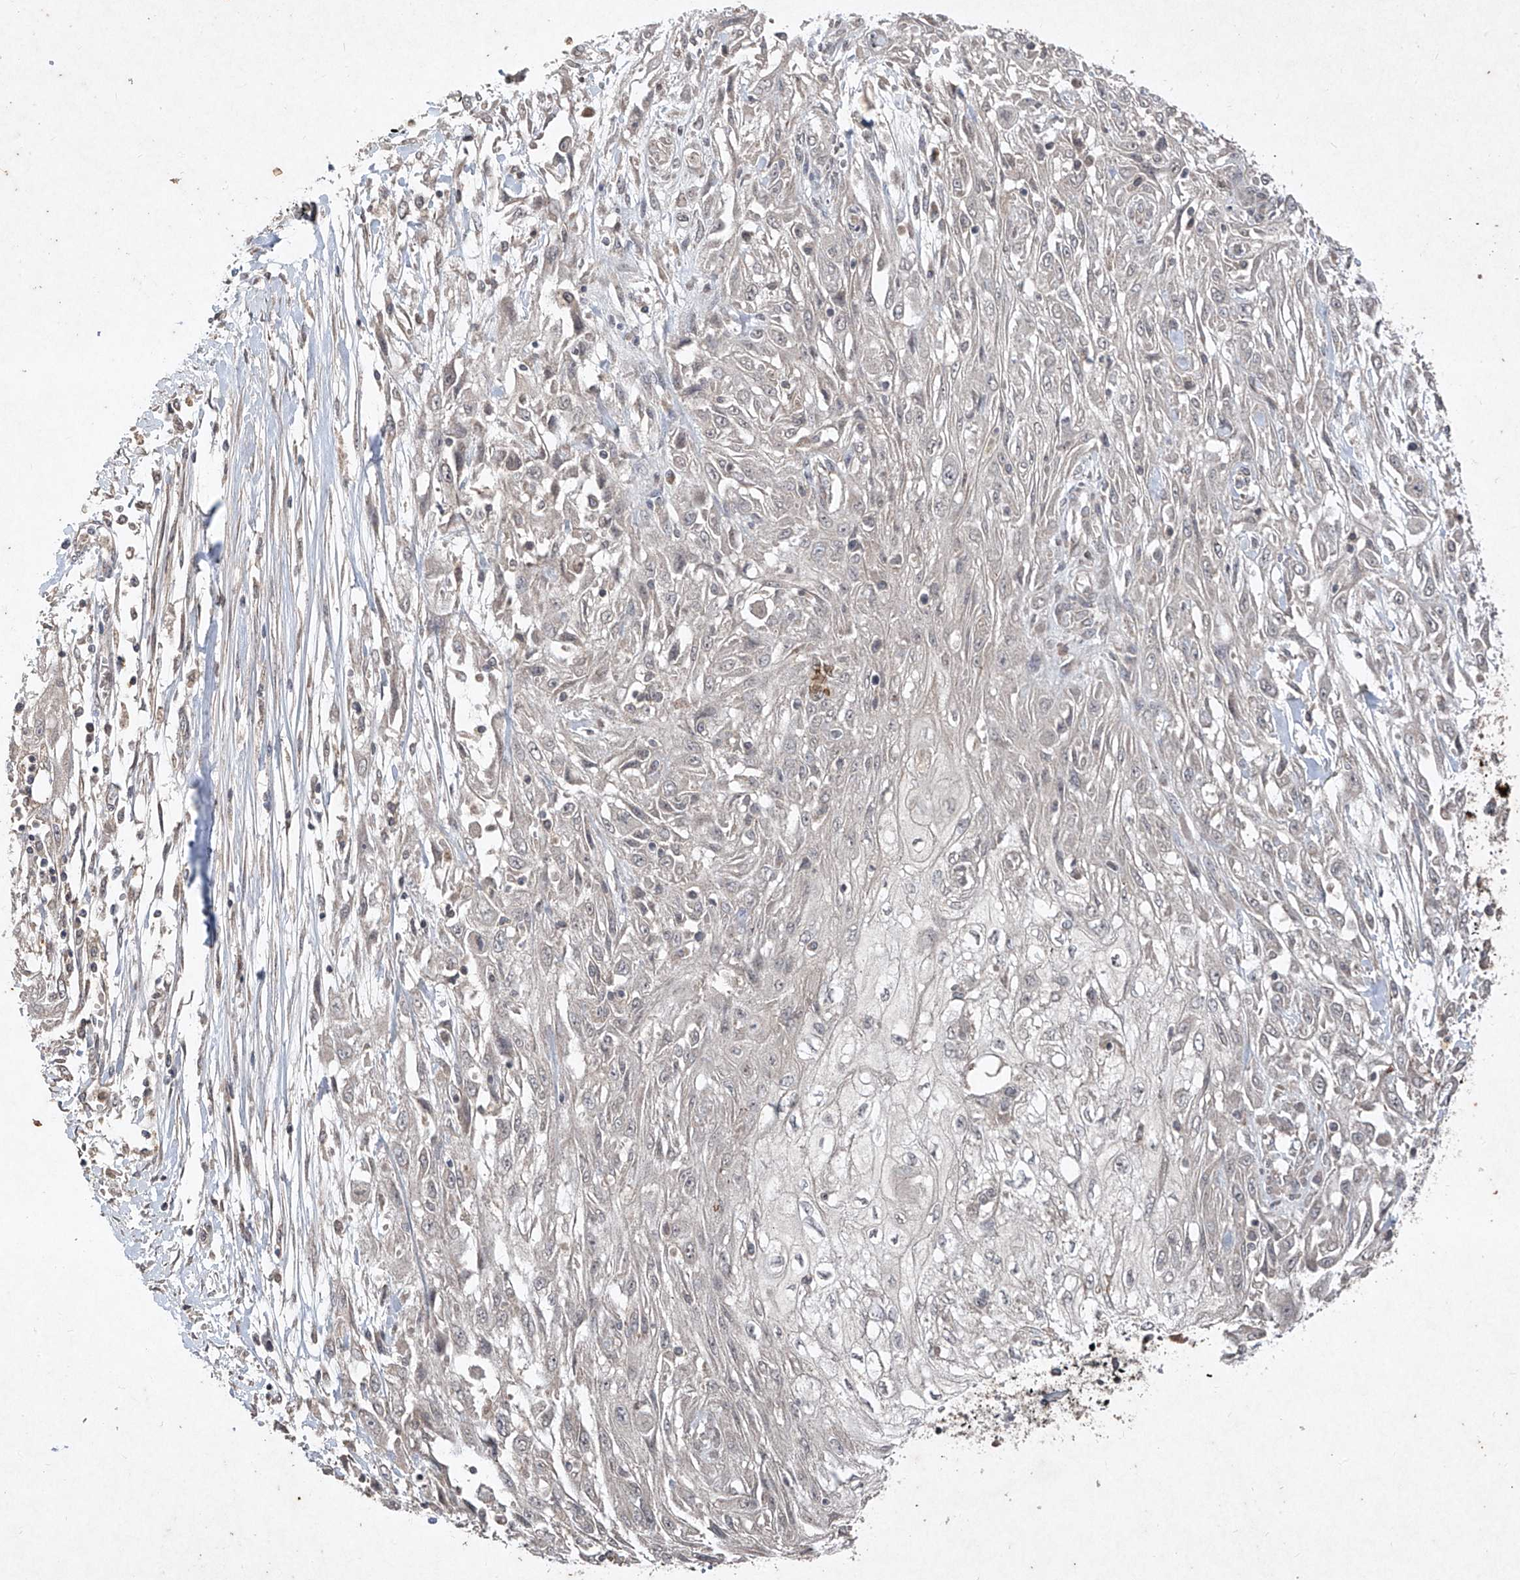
{"staining": {"intensity": "negative", "quantity": "none", "location": "none"}, "tissue": "skin cancer", "cell_type": "Tumor cells", "image_type": "cancer", "snomed": [{"axis": "morphology", "description": "Squamous cell carcinoma, NOS"}, {"axis": "morphology", "description": "Squamous cell carcinoma, metastatic, NOS"}, {"axis": "topography", "description": "Skin"}, {"axis": "topography", "description": "Lymph node"}], "caption": "A high-resolution photomicrograph shows immunohistochemistry staining of skin cancer (metastatic squamous cell carcinoma), which shows no significant expression in tumor cells. Brightfield microscopy of IHC stained with DAB (3,3'-diaminobenzidine) (brown) and hematoxylin (blue), captured at high magnification.", "gene": "ABCD3", "patient": {"sex": "male", "age": 75}}